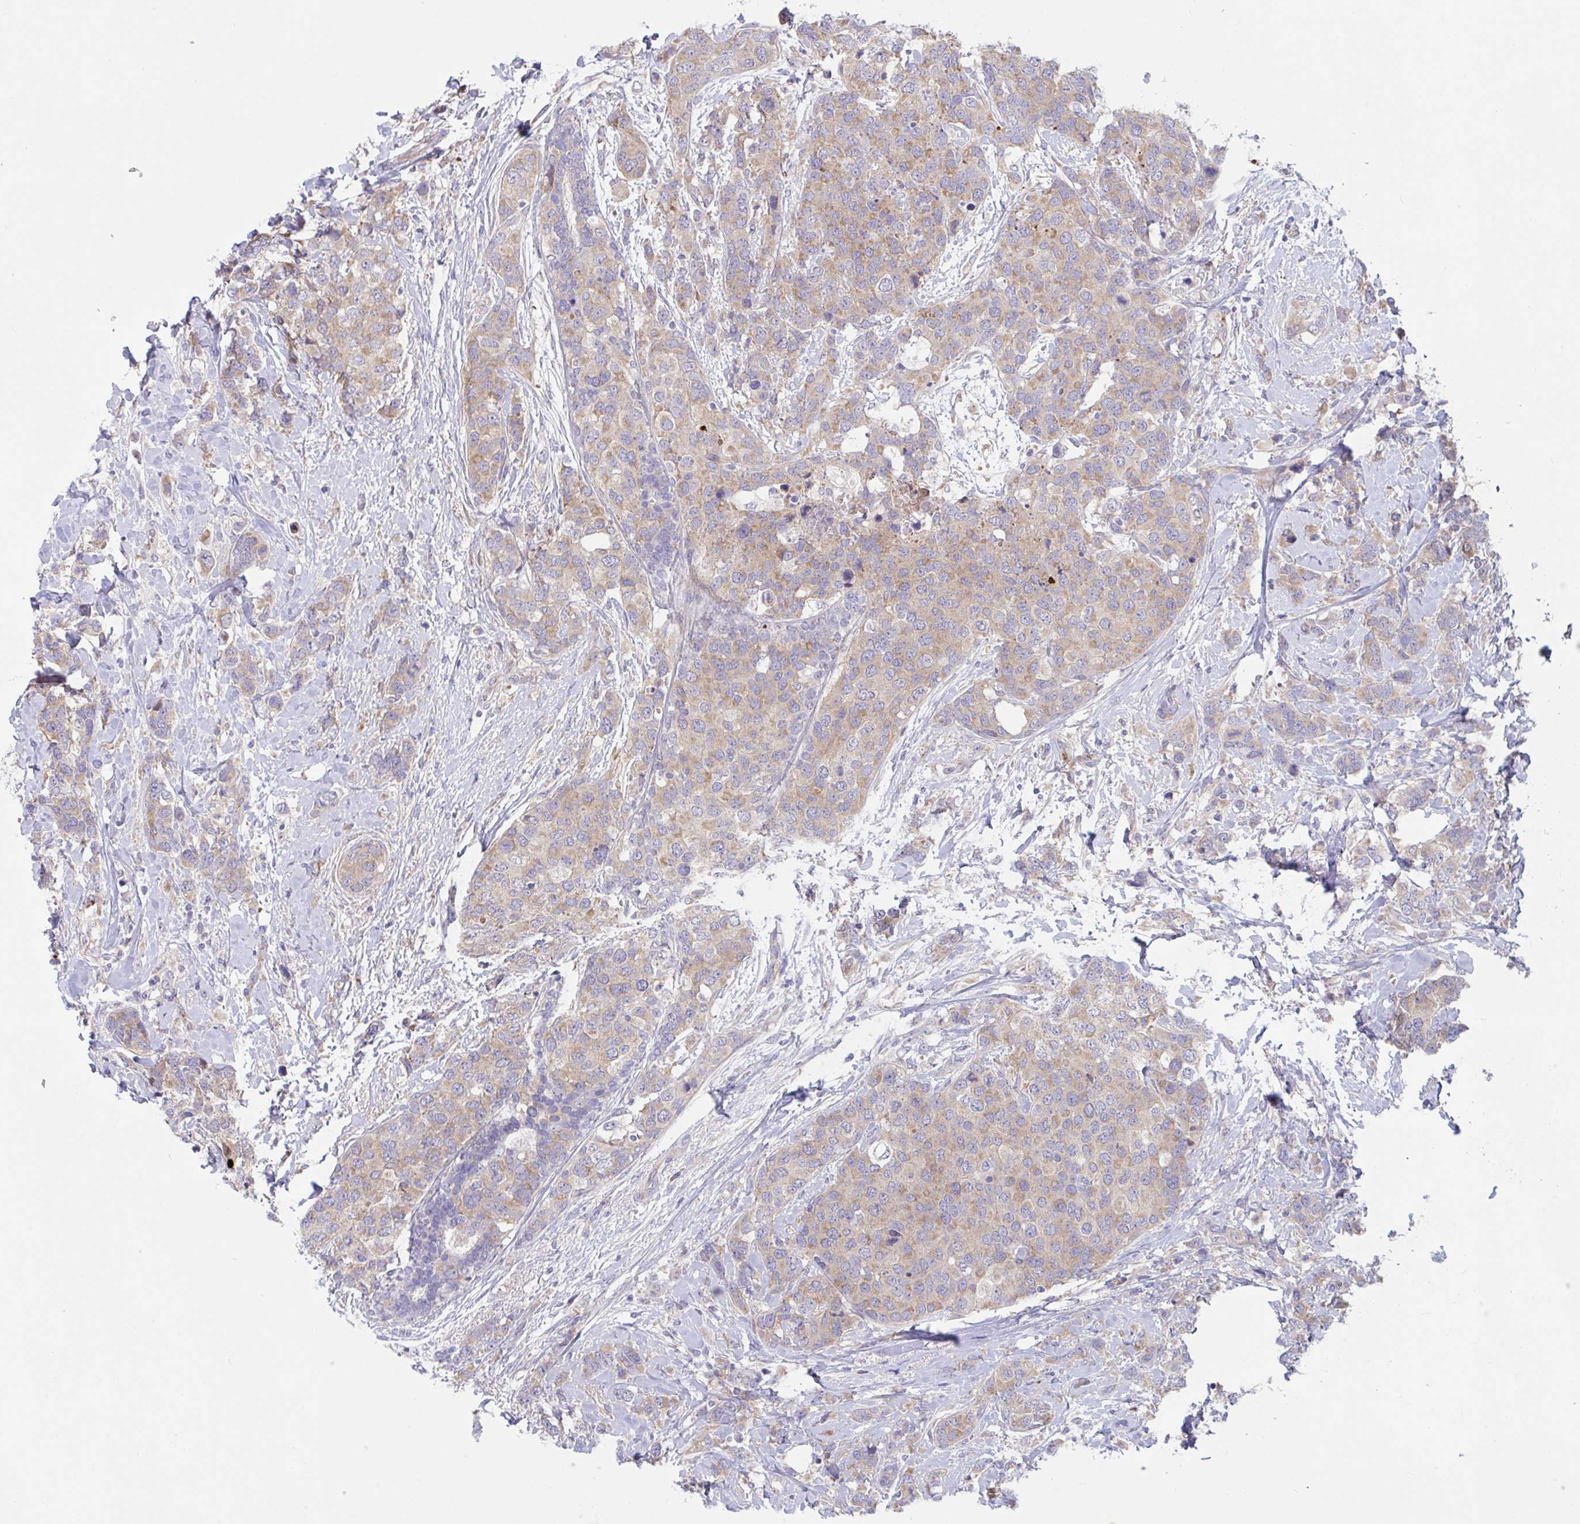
{"staining": {"intensity": "weak", "quantity": ">75%", "location": "cytoplasmic/membranous"}, "tissue": "breast cancer", "cell_type": "Tumor cells", "image_type": "cancer", "snomed": [{"axis": "morphology", "description": "Lobular carcinoma"}, {"axis": "topography", "description": "Breast"}], "caption": "Approximately >75% of tumor cells in breast lobular carcinoma demonstrate weak cytoplasmic/membranous protein positivity as visualized by brown immunohistochemical staining.", "gene": "IL37", "patient": {"sex": "female", "age": 59}}